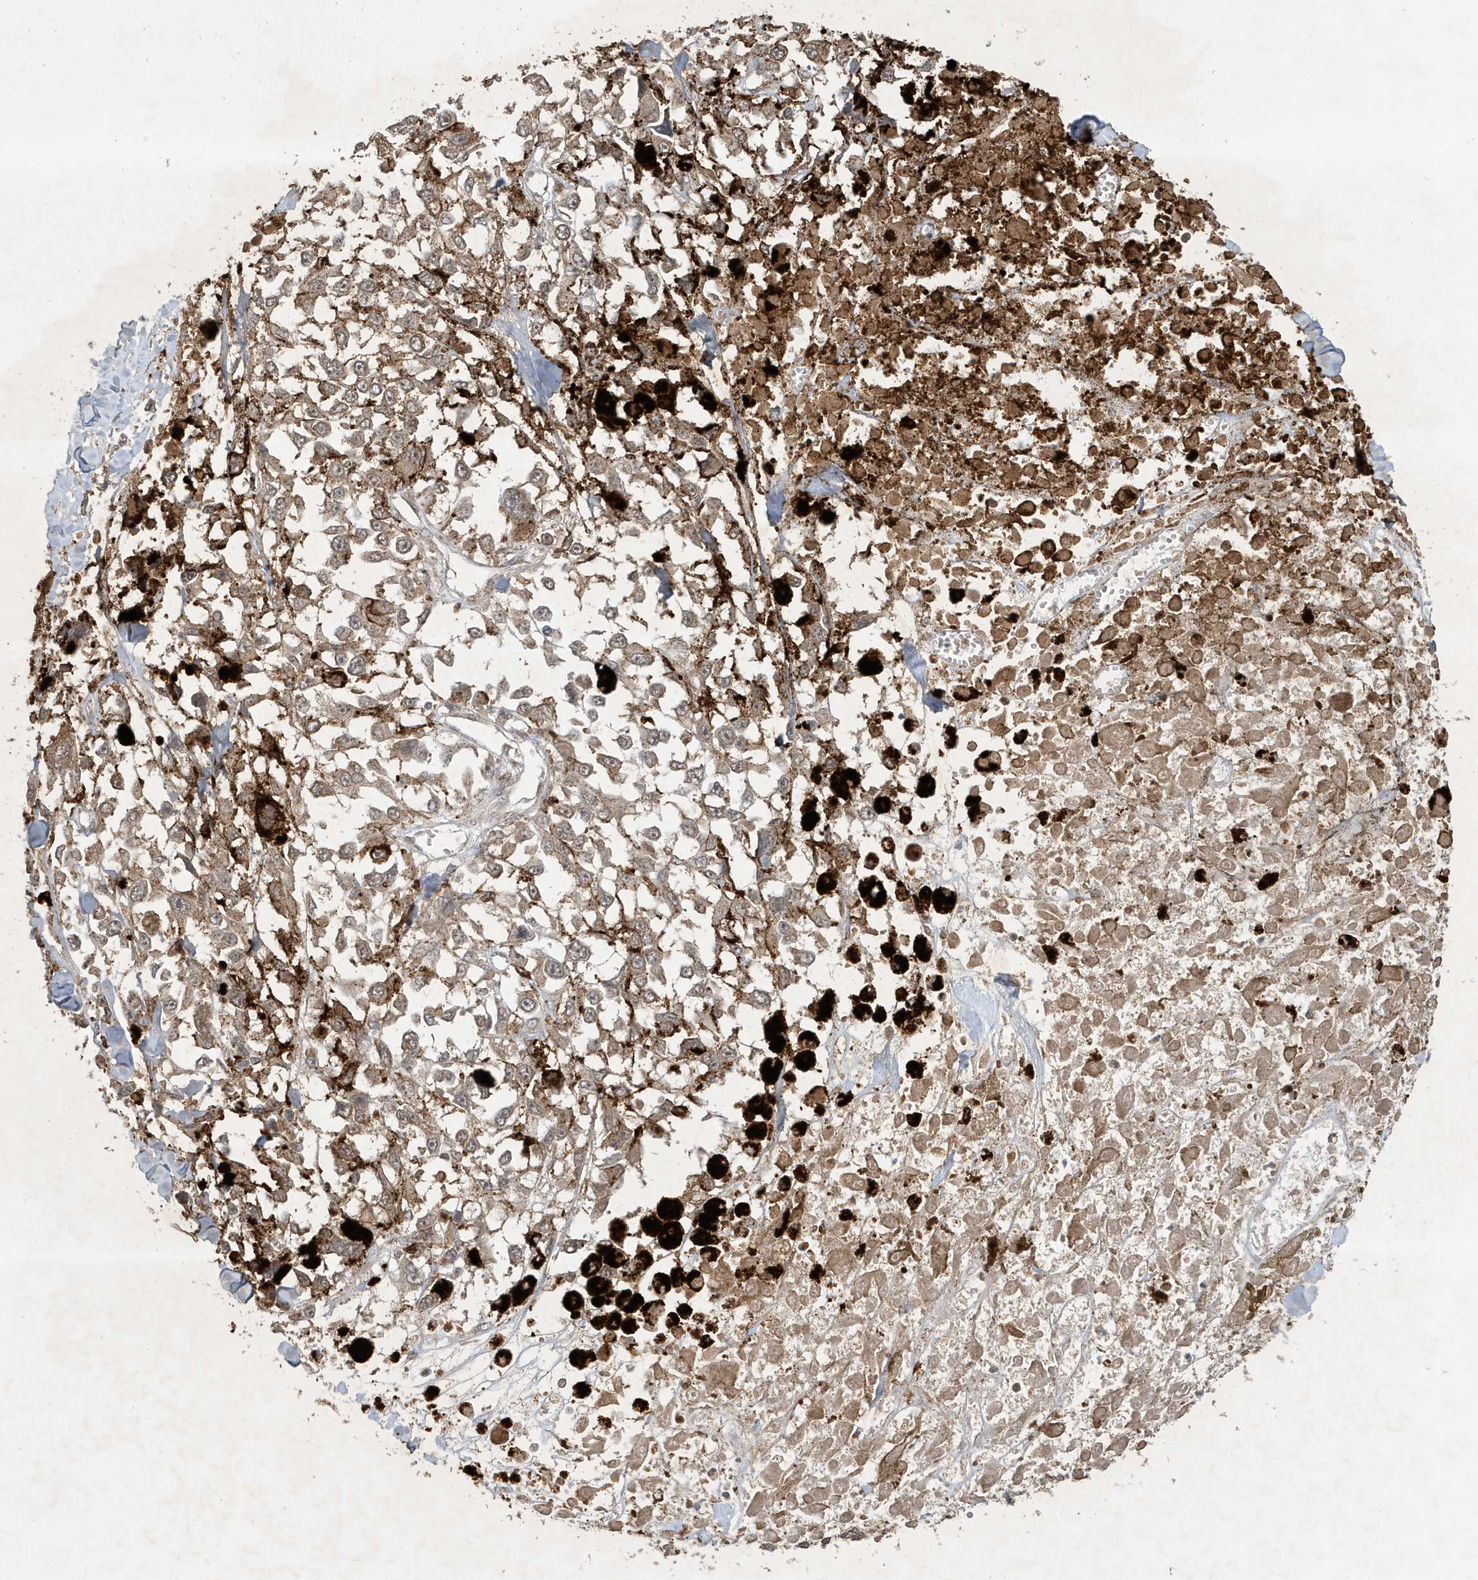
{"staining": {"intensity": "weak", "quantity": ">75%", "location": "cytoplasmic/membranous"}, "tissue": "melanoma", "cell_type": "Tumor cells", "image_type": "cancer", "snomed": [{"axis": "morphology", "description": "Malignant melanoma, Metastatic site"}, {"axis": "topography", "description": "Lymph node"}], "caption": "Immunohistochemistry (IHC) histopathology image of neoplastic tissue: melanoma stained using immunohistochemistry (IHC) demonstrates low levels of weak protein expression localized specifically in the cytoplasmic/membranous of tumor cells, appearing as a cytoplasmic/membranous brown color.", "gene": "ABCB9", "patient": {"sex": "male", "age": 59}}